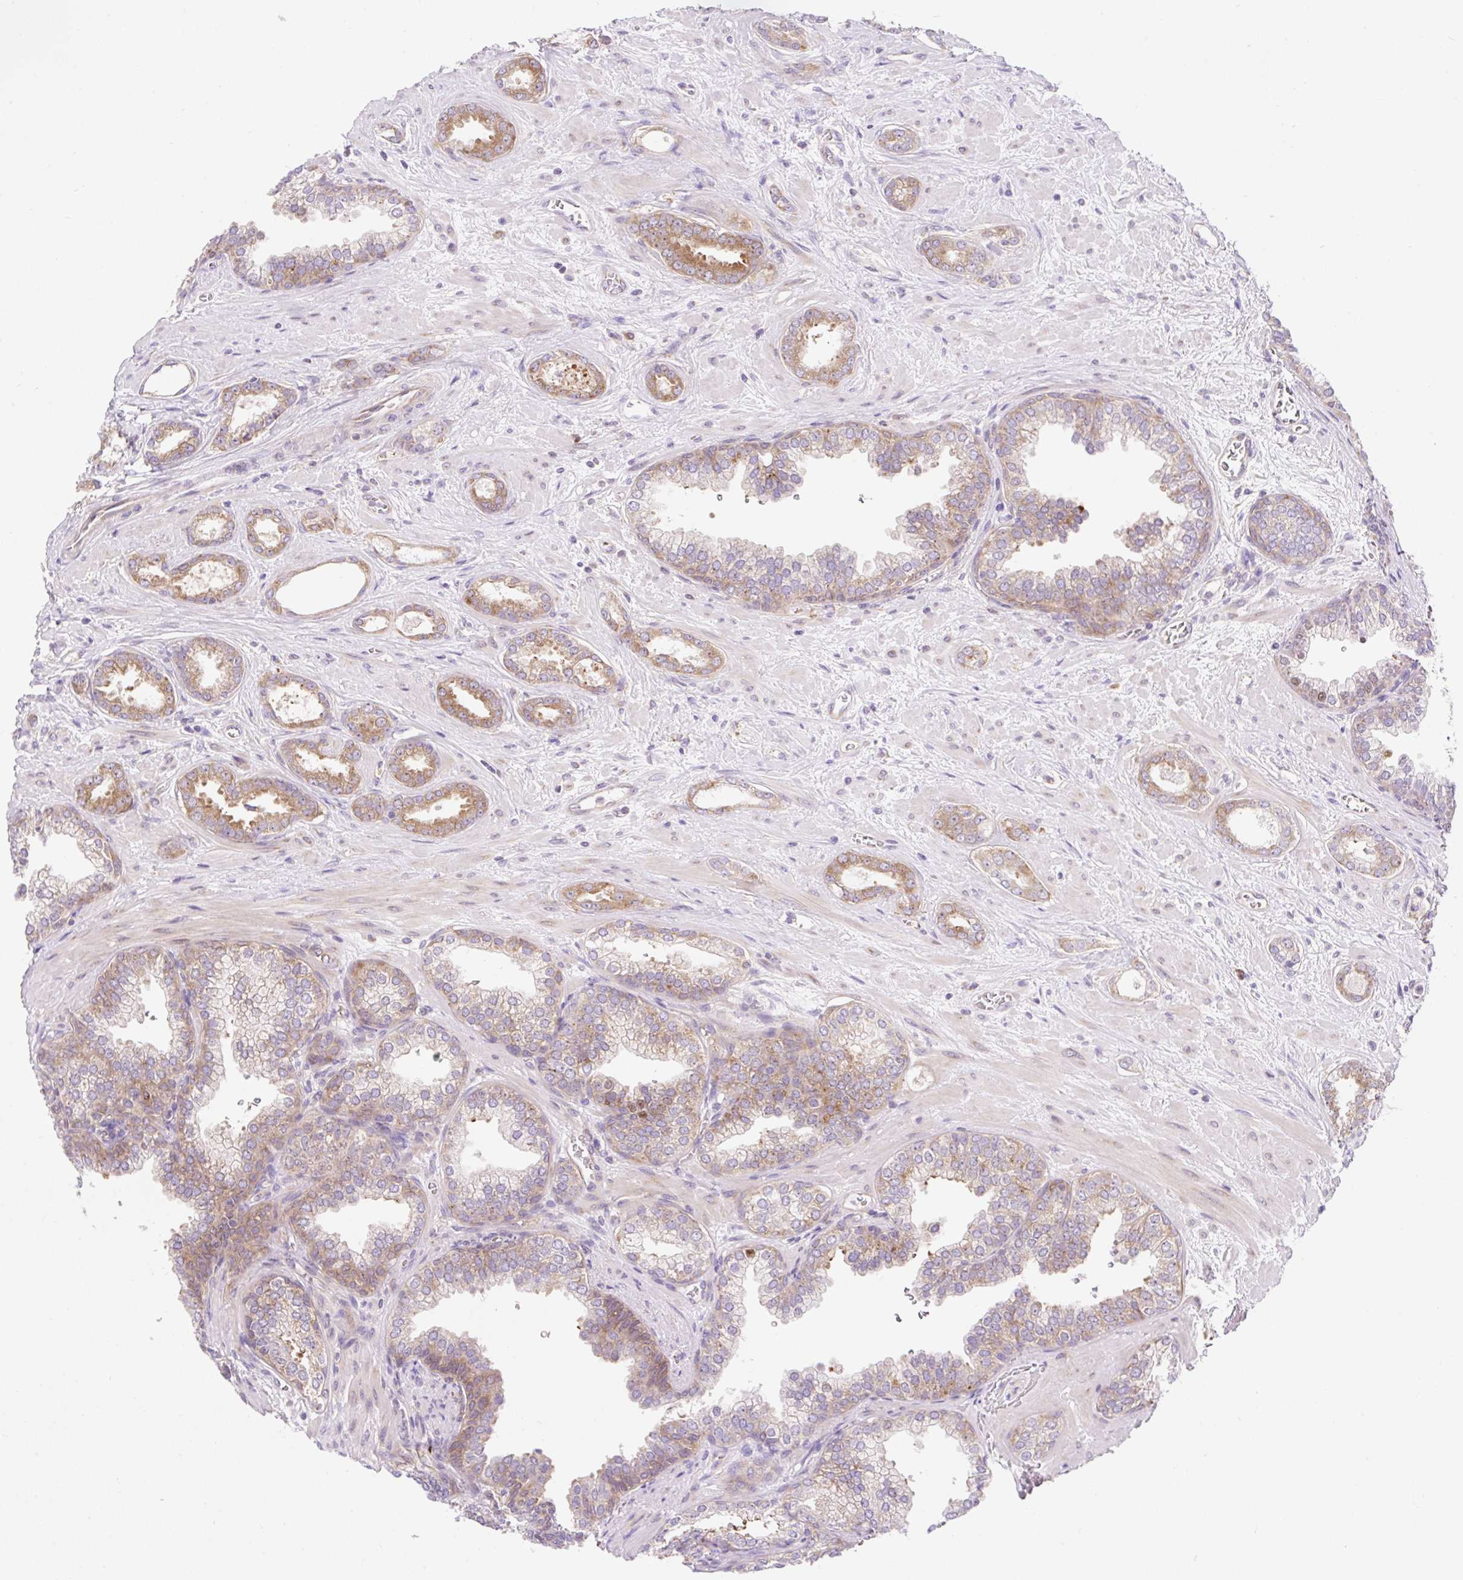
{"staining": {"intensity": "moderate", "quantity": ">75%", "location": "cytoplasmic/membranous"}, "tissue": "prostate cancer", "cell_type": "Tumor cells", "image_type": "cancer", "snomed": [{"axis": "morphology", "description": "Adenocarcinoma, High grade"}, {"axis": "topography", "description": "Prostate"}], "caption": "Tumor cells show medium levels of moderate cytoplasmic/membranous expression in about >75% of cells in human prostate adenocarcinoma (high-grade).", "gene": "GPR45", "patient": {"sex": "male", "age": 58}}